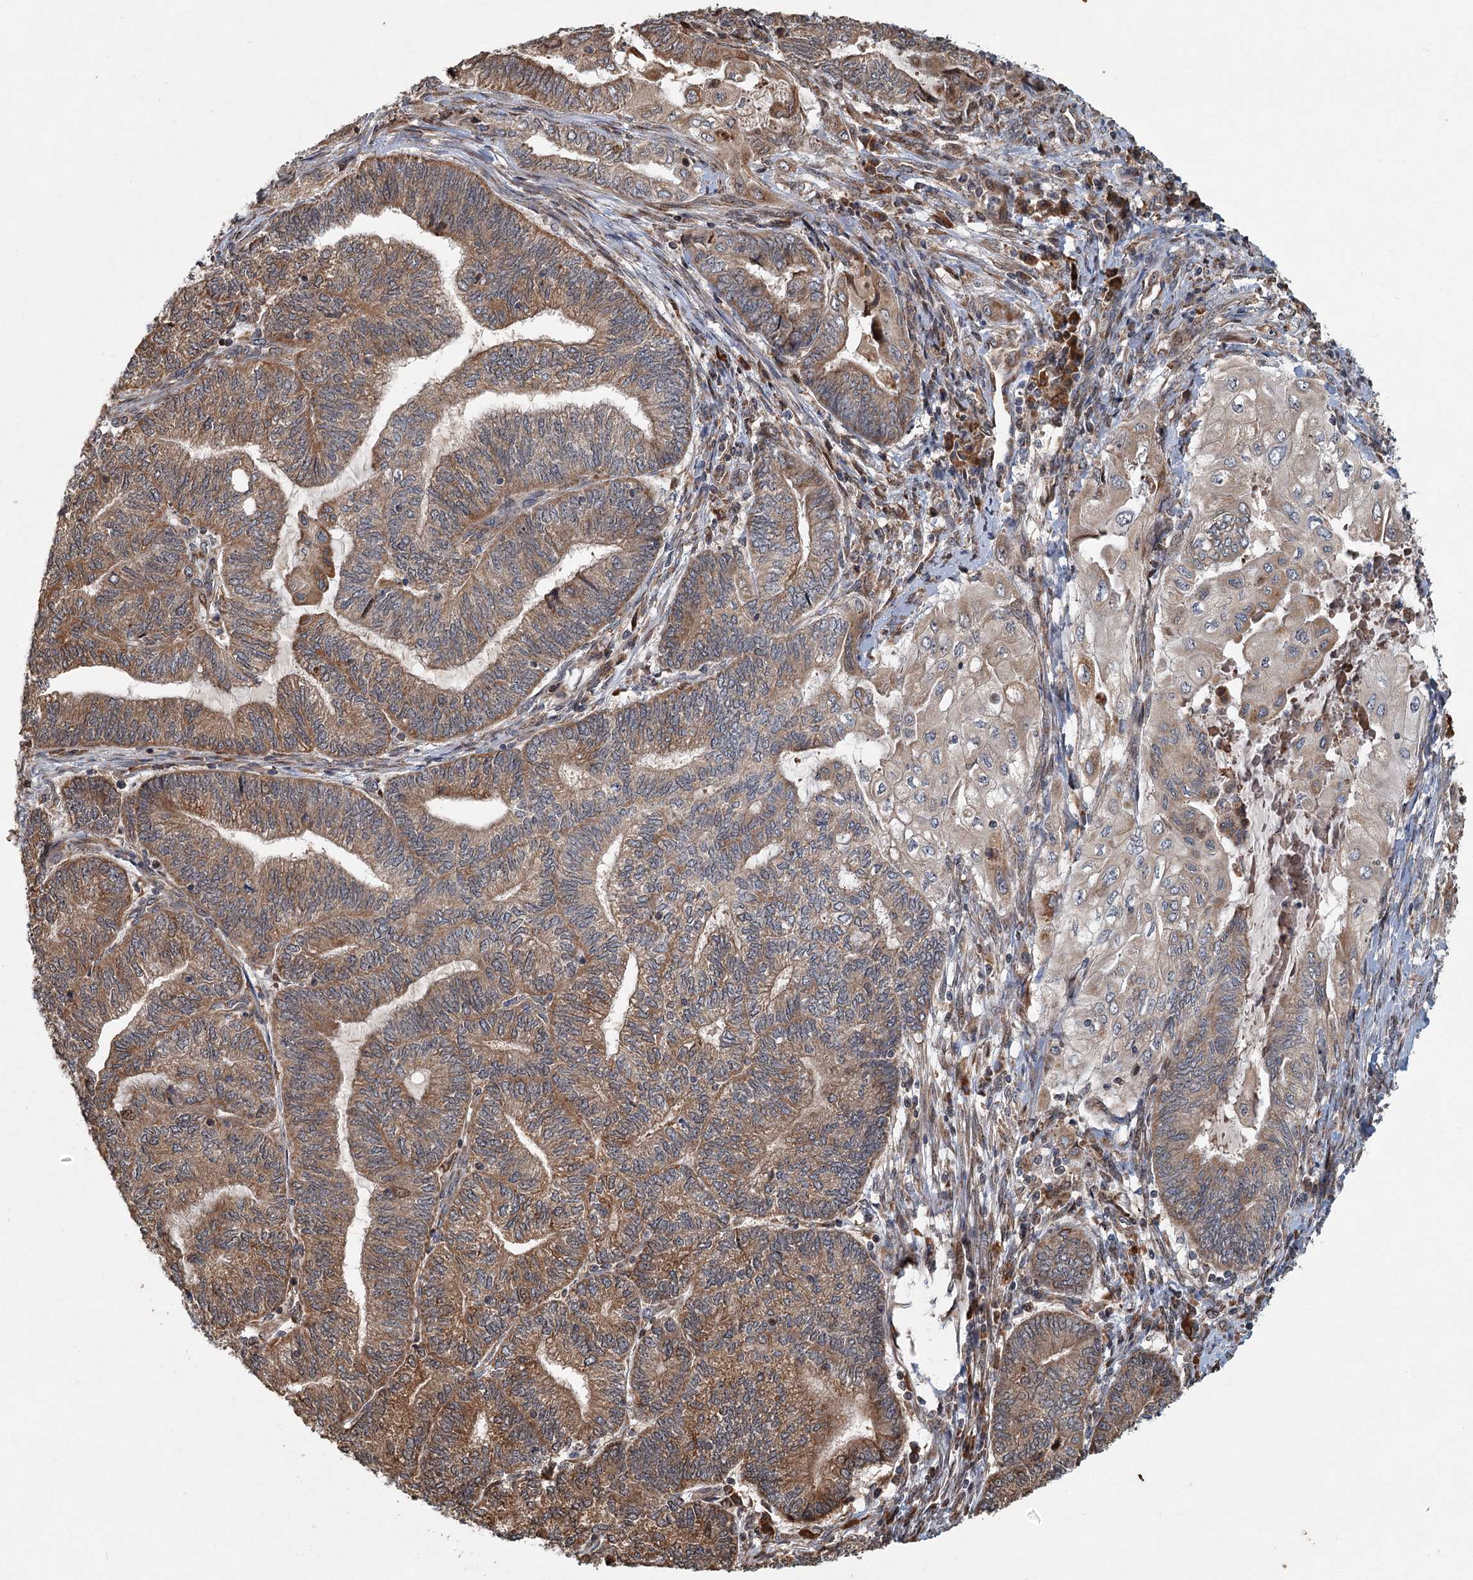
{"staining": {"intensity": "moderate", "quantity": ">75%", "location": "cytoplasmic/membranous"}, "tissue": "endometrial cancer", "cell_type": "Tumor cells", "image_type": "cancer", "snomed": [{"axis": "morphology", "description": "Adenocarcinoma, NOS"}, {"axis": "topography", "description": "Uterus"}, {"axis": "topography", "description": "Endometrium"}], "caption": "A high-resolution image shows IHC staining of endometrial adenocarcinoma, which demonstrates moderate cytoplasmic/membranous staining in approximately >75% of tumor cells.", "gene": "SRPX2", "patient": {"sex": "female", "age": 70}}